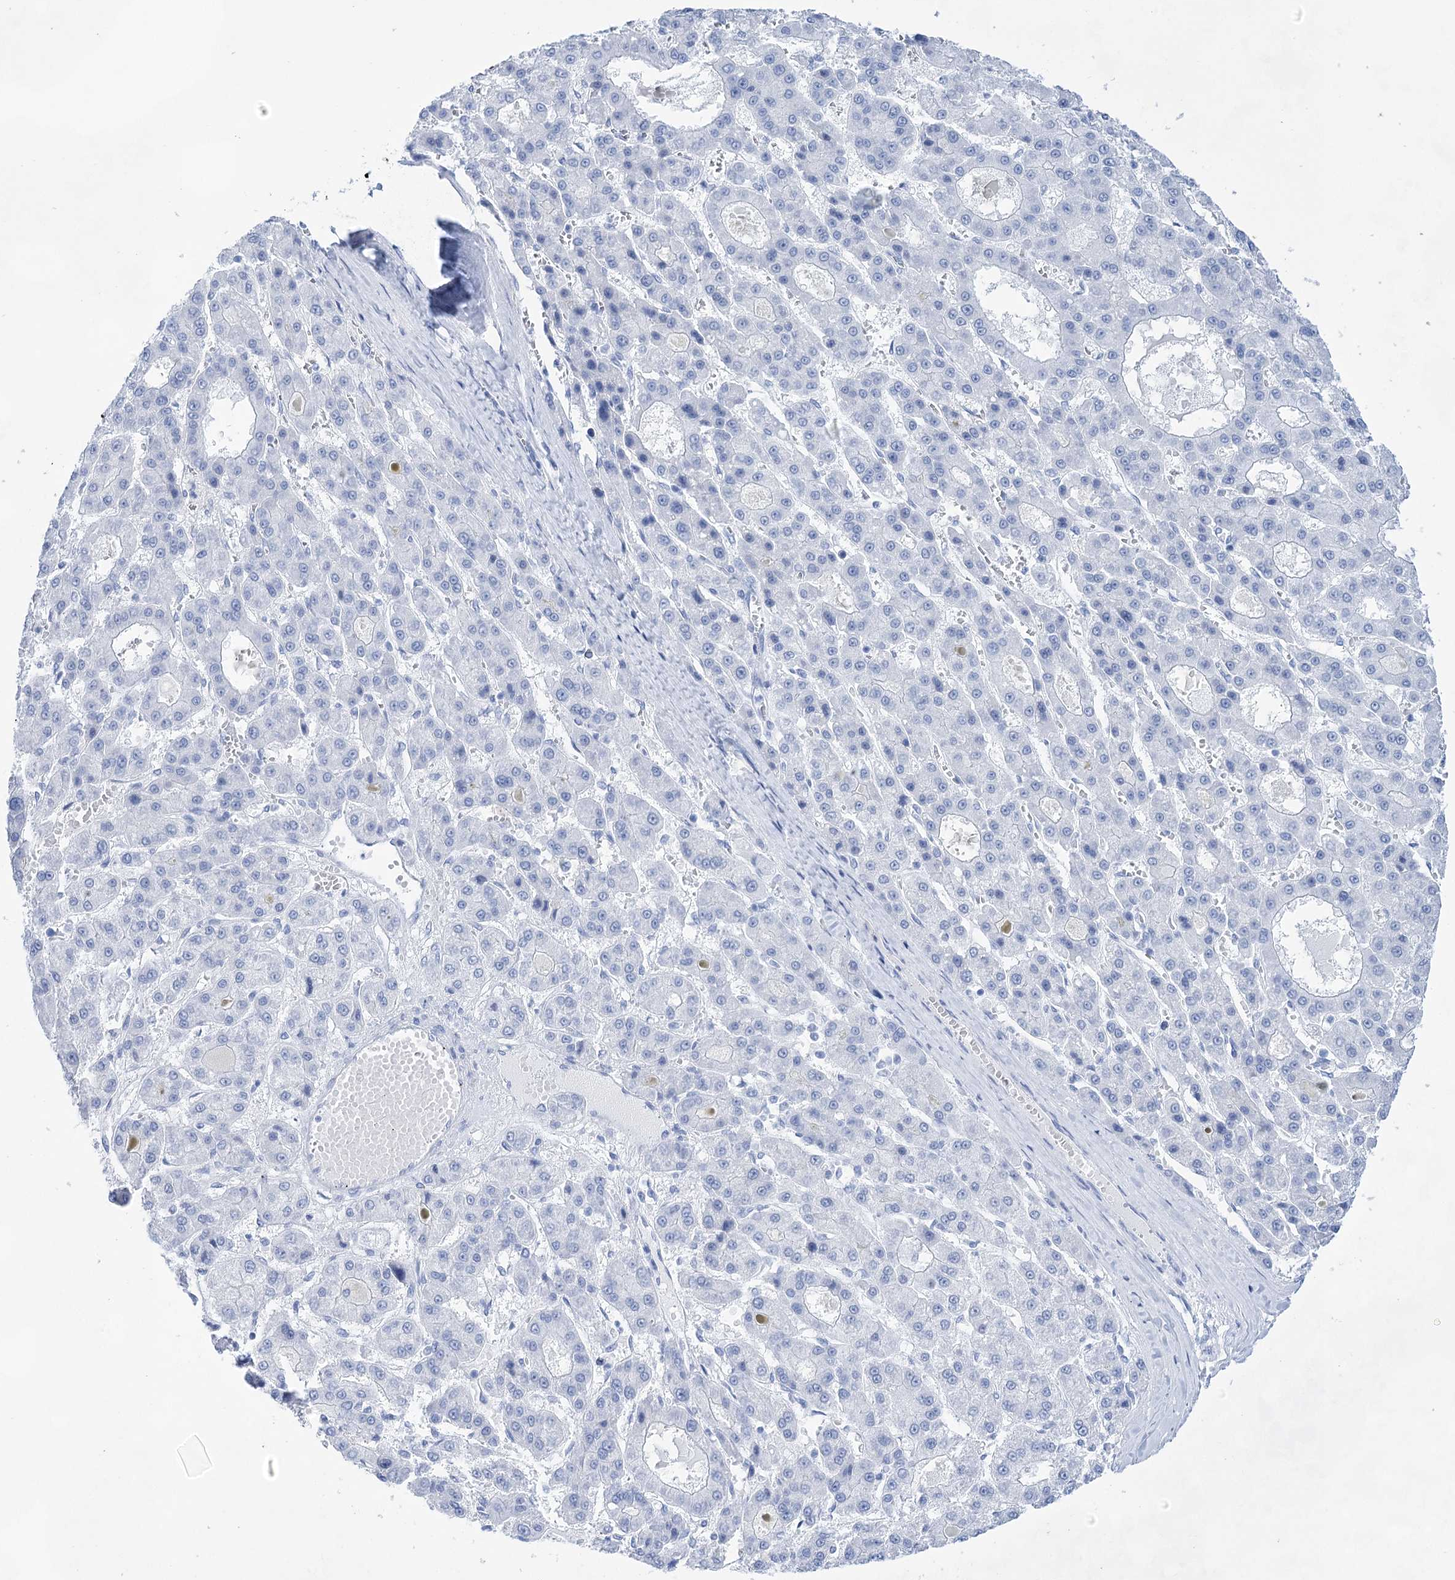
{"staining": {"intensity": "negative", "quantity": "none", "location": "none"}, "tissue": "liver cancer", "cell_type": "Tumor cells", "image_type": "cancer", "snomed": [{"axis": "morphology", "description": "Carcinoma, Hepatocellular, NOS"}, {"axis": "topography", "description": "Liver"}], "caption": "High magnification brightfield microscopy of liver cancer (hepatocellular carcinoma) stained with DAB (brown) and counterstained with hematoxylin (blue): tumor cells show no significant staining.", "gene": "LALBA", "patient": {"sex": "male", "age": 70}}